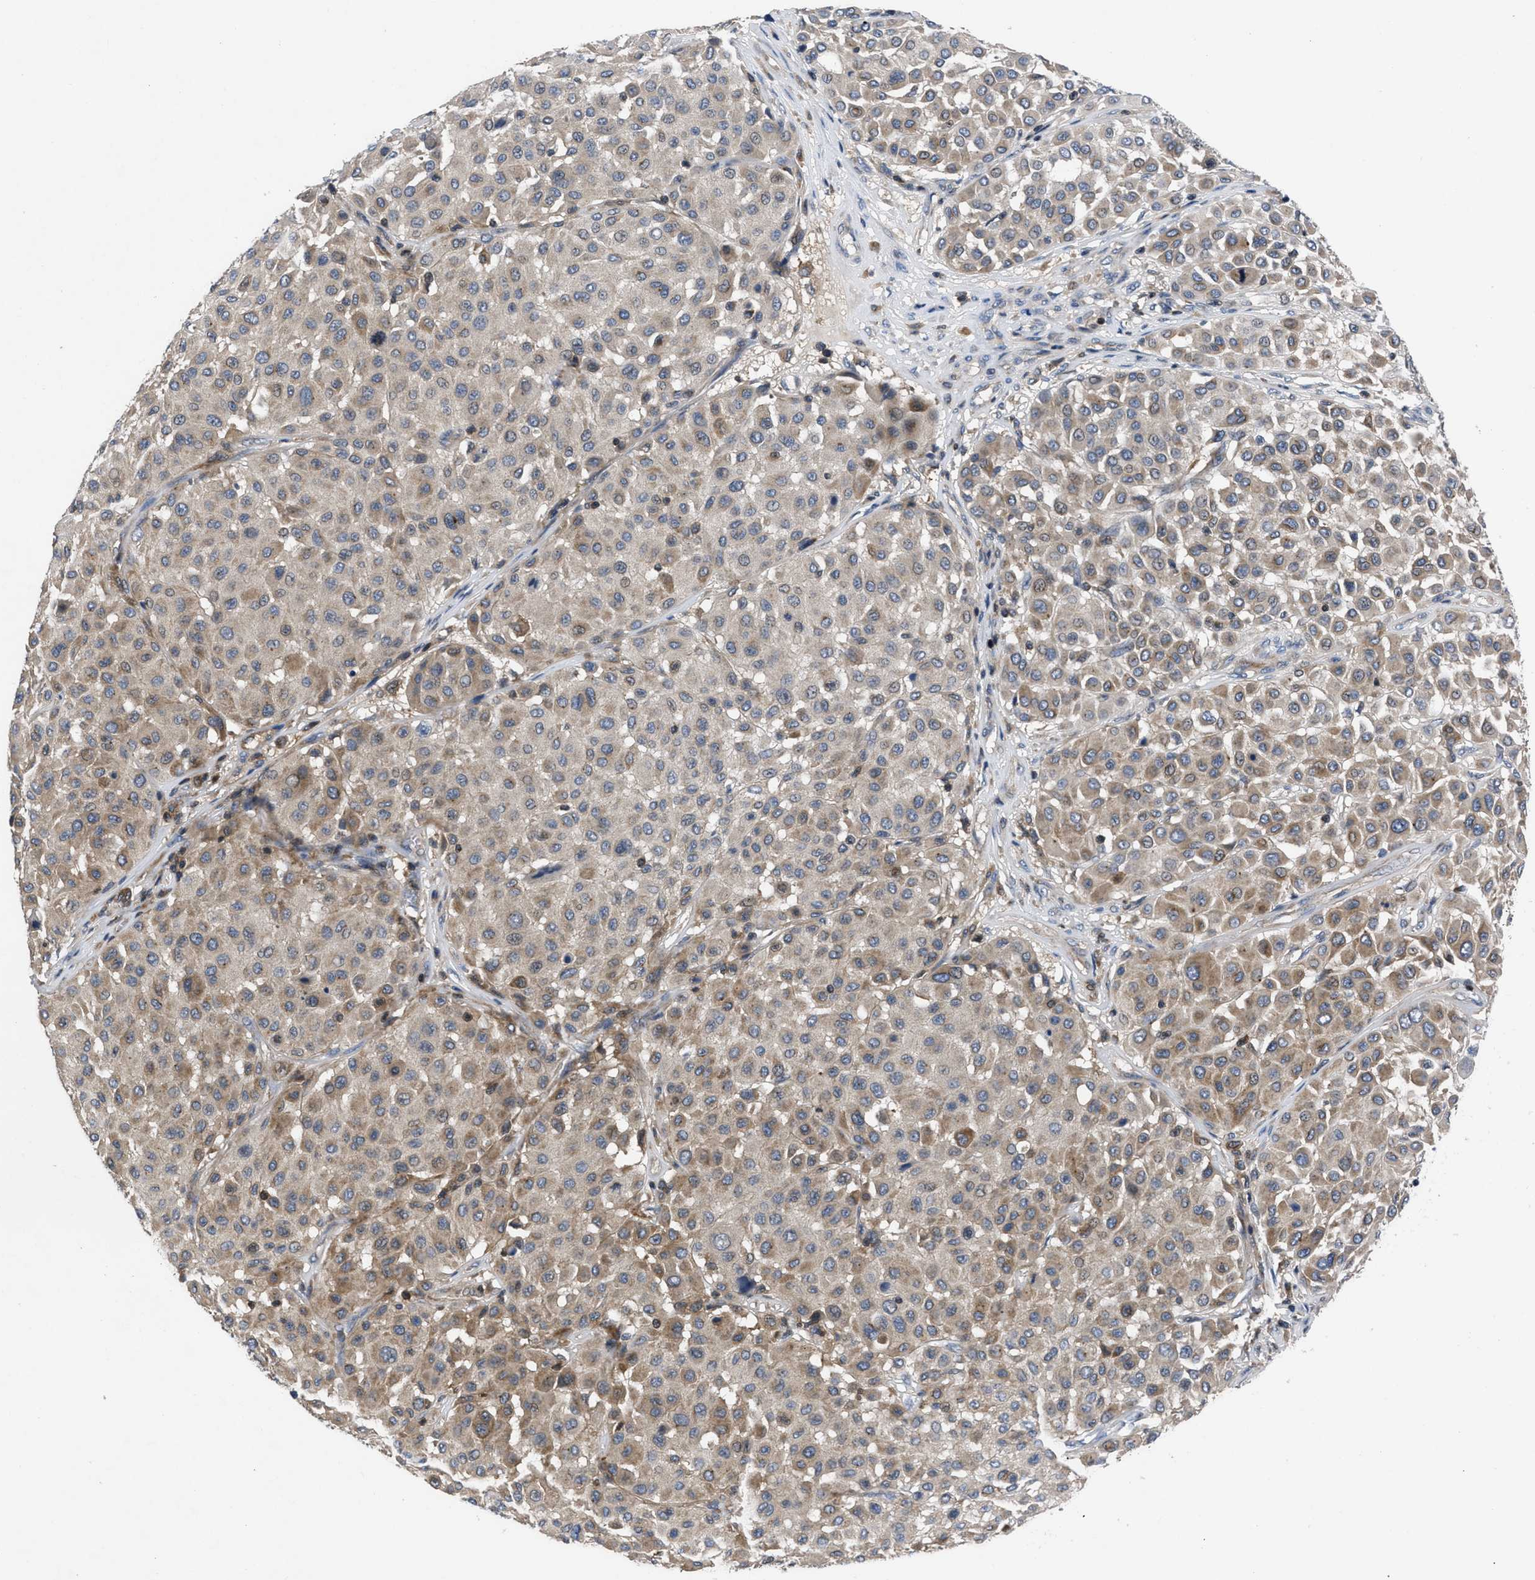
{"staining": {"intensity": "moderate", "quantity": "25%-75%", "location": "cytoplasmic/membranous"}, "tissue": "melanoma", "cell_type": "Tumor cells", "image_type": "cancer", "snomed": [{"axis": "morphology", "description": "Malignant melanoma, Metastatic site"}, {"axis": "topography", "description": "Soft tissue"}], "caption": "Malignant melanoma (metastatic site) stained with a protein marker demonstrates moderate staining in tumor cells.", "gene": "YBEY", "patient": {"sex": "male", "age": 41}}